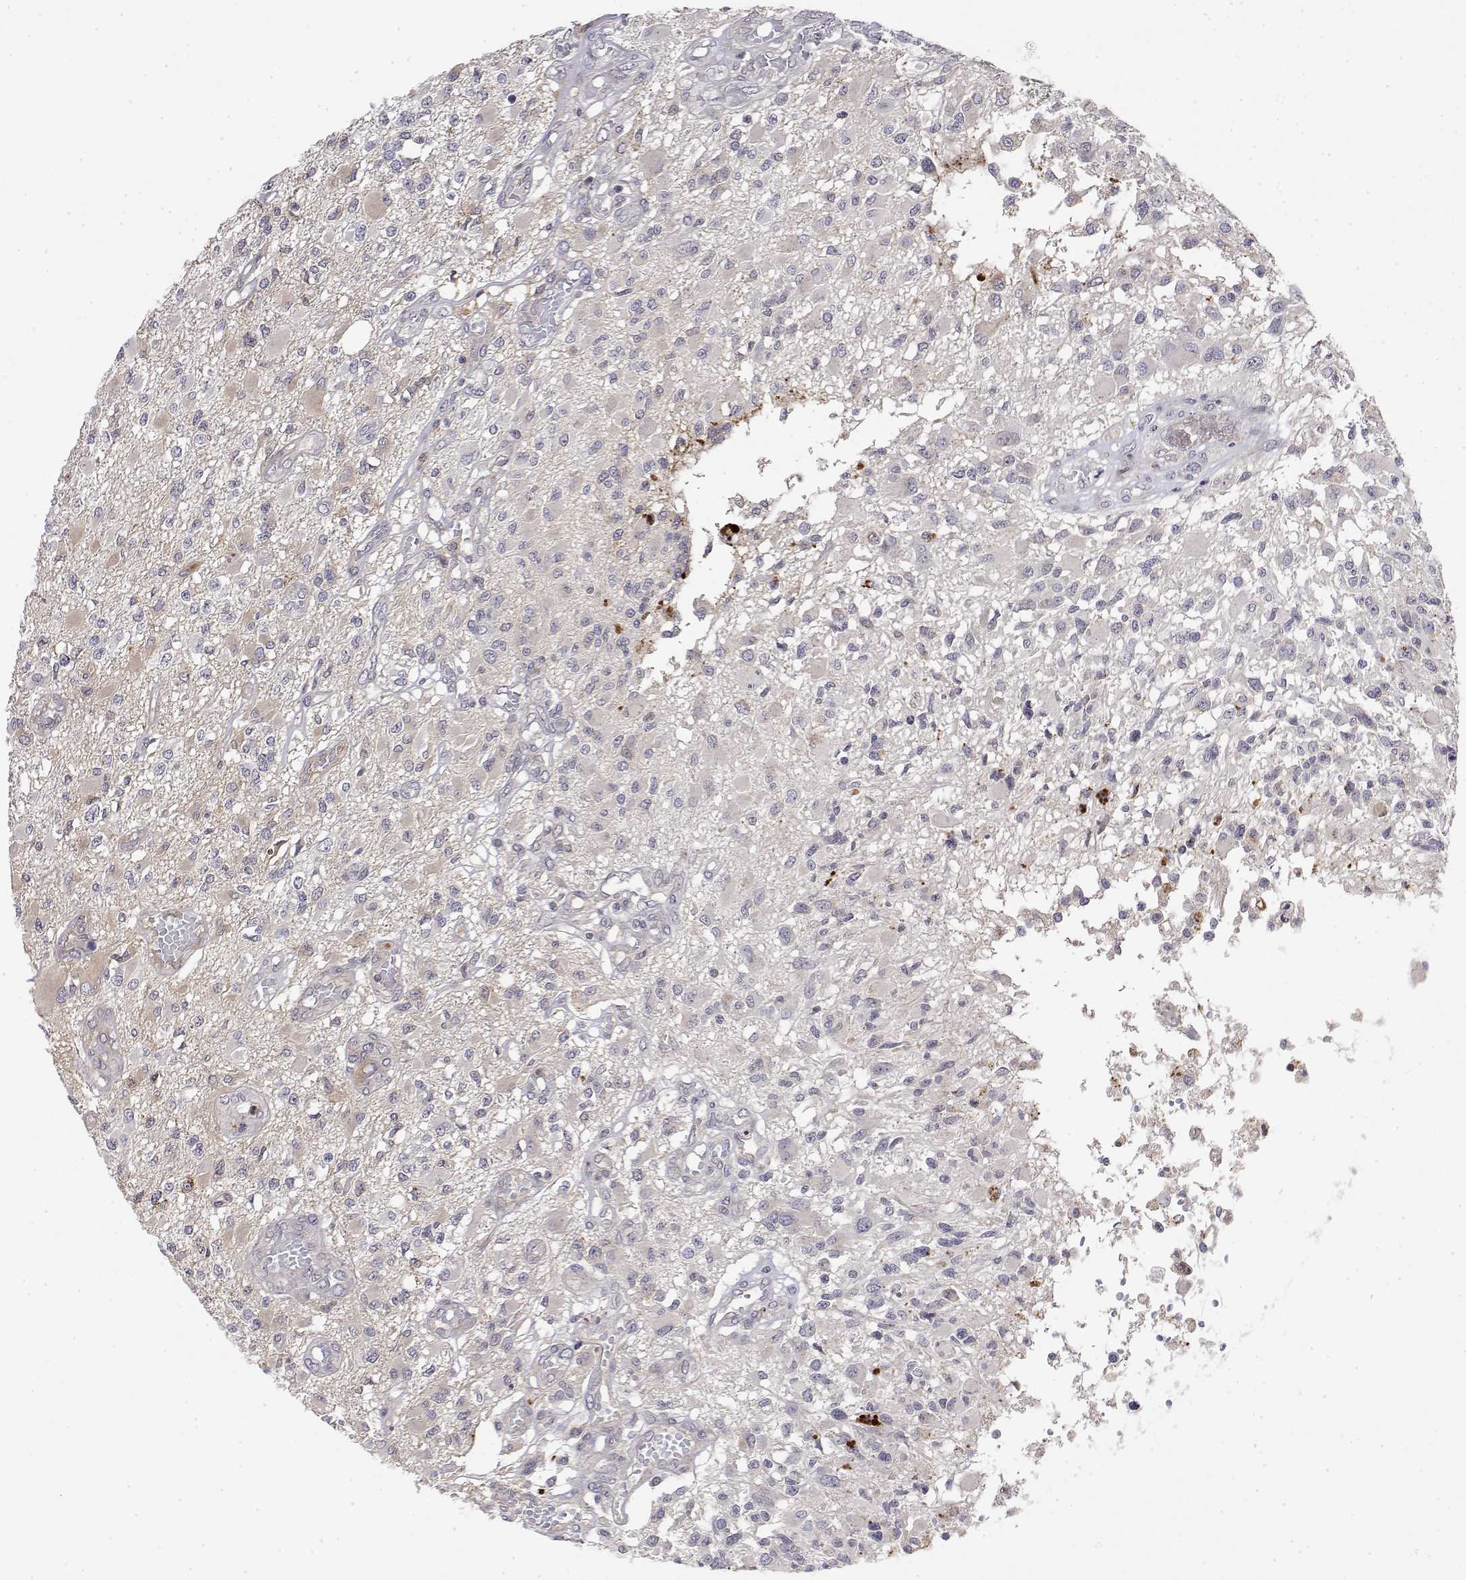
{"staining": {"intensity": "negative", "quantity": "none", "location": "none"}, "tissue": "glioma", "cell_type": "Tumor cells", "image_type": "cancer", "snomed": [{"axis": "morphology", "description": "Glioma, malignant, High grade"}, {"axis": "topography", "description": "Brain"}], "caption": "Immunohistochemical staining of malignant glioma (high-grade) demonstrates no significant expression in tumor cells. The staining is performed using DAB brown chromogen with nuclei counter-stained in using hematoxylin.", "gene": "IGFBP4", "patient": {"sex": "female", "age": 63}}